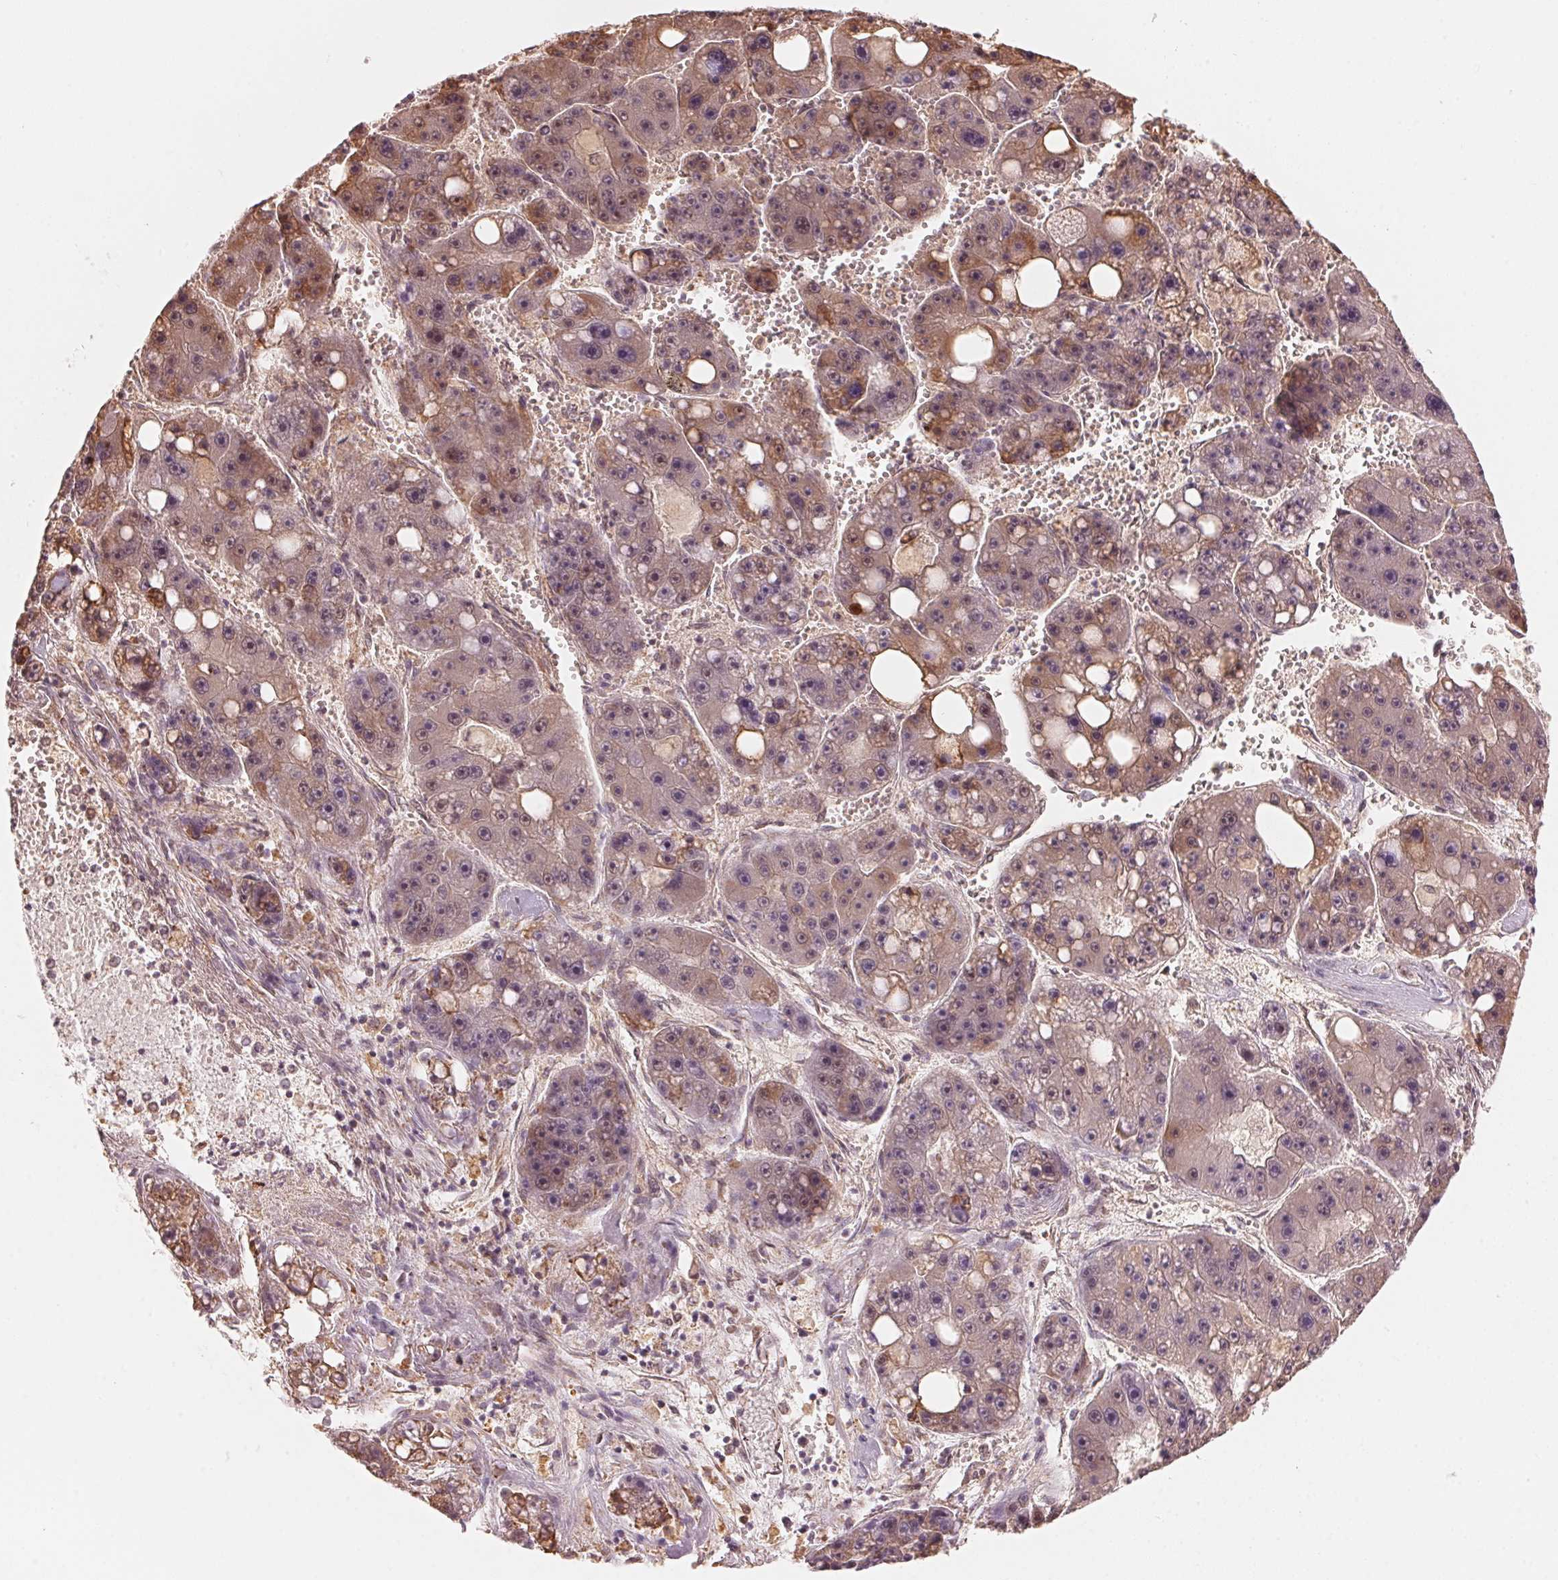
{"staining": {"intensity": "weak", "quantity": "25%-75%", "location": "cytoplasmic/membranous"}, "tissue": "liver cancer", "cell_type": "Tumor cells", "image_type": "cancer", "snomed": [{"axis": "morphology", "description": "Carcinoma, Hepatocellular, NOS"}, {"axis": "topography", "description": "Liver"}], "caption": "DAB immunohistochemical staining of liver hepatocellular carcinoma exhibits weak cytoplasmic/membranous protein positivity in approximately 25%-75% of tumor cells.", "gene": "PRKN", "patient": {"sex": "female", "age": 61}}